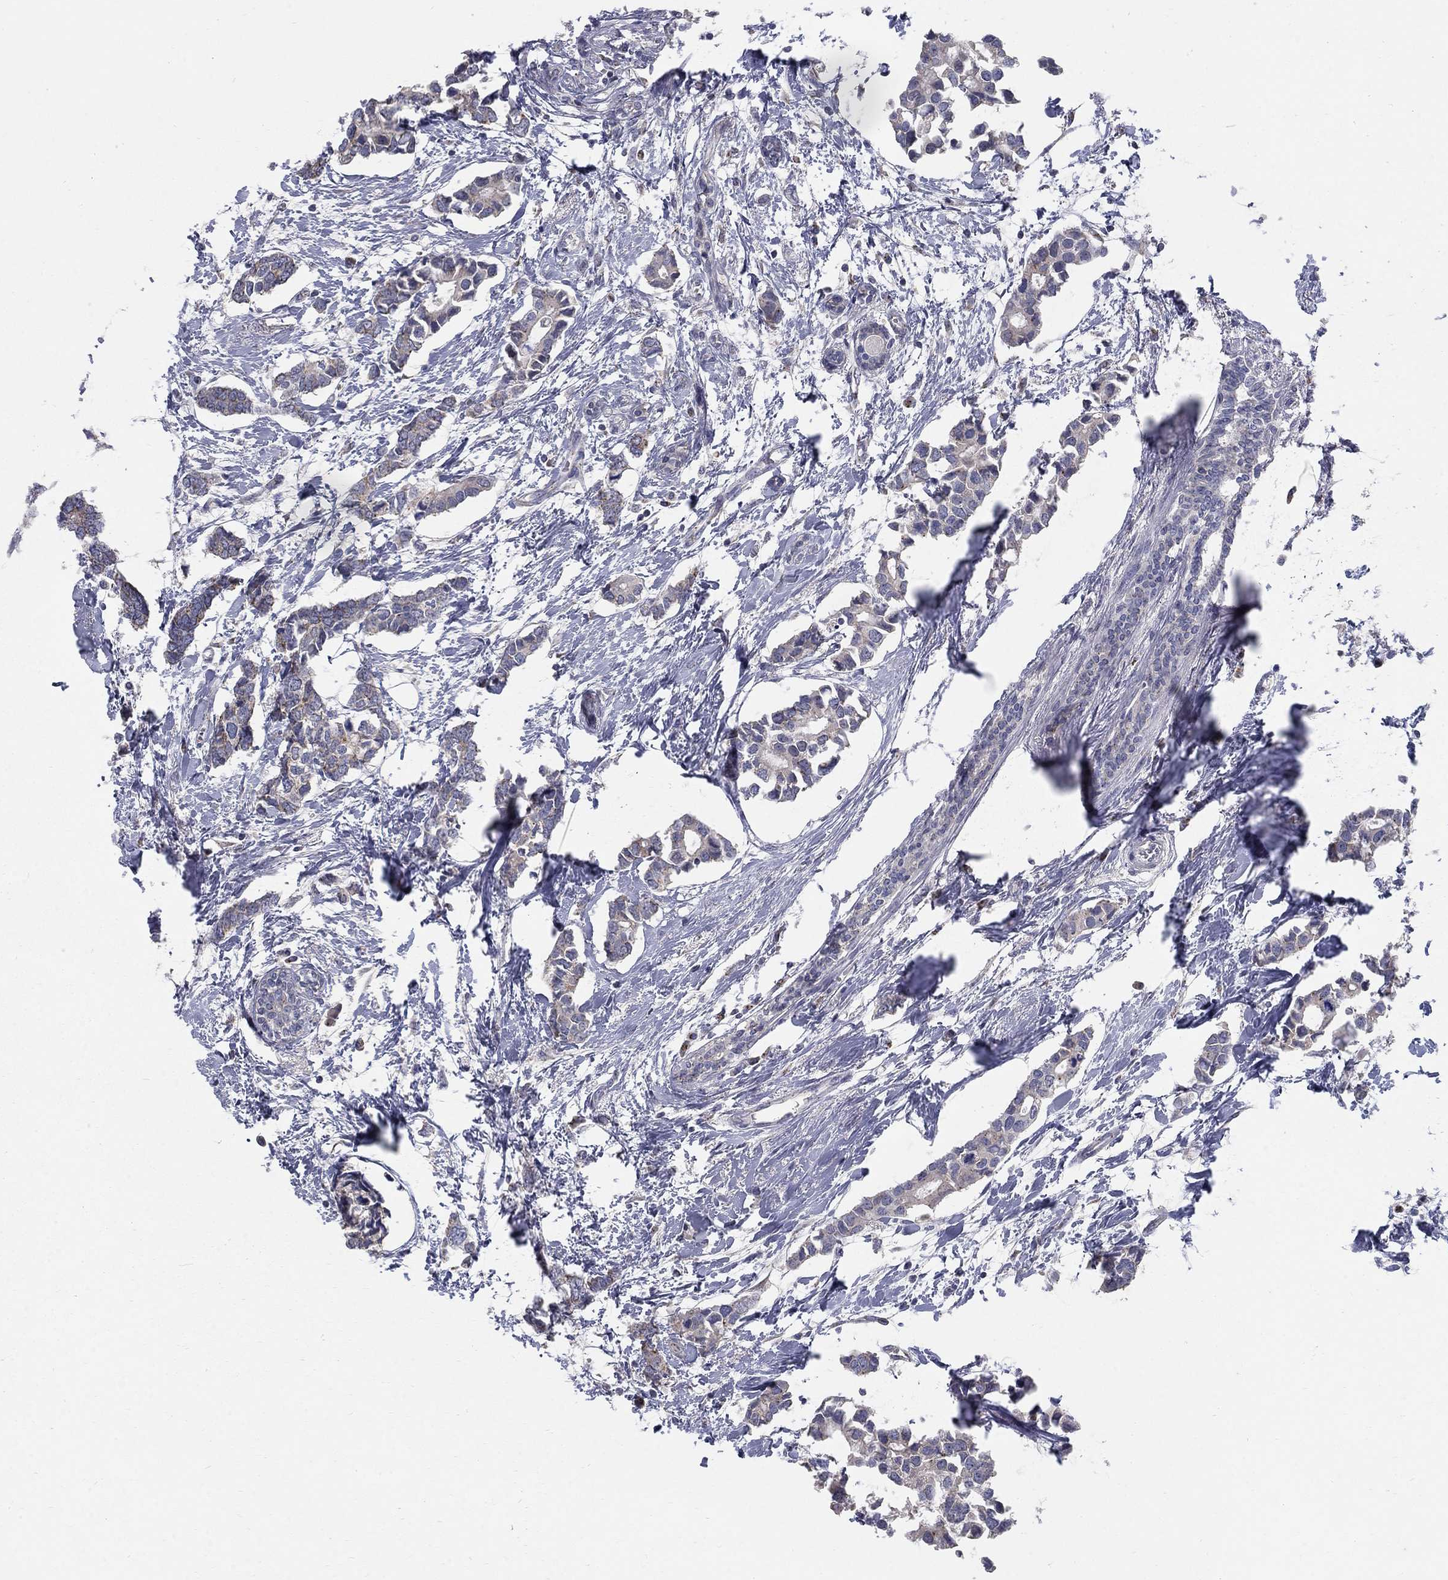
{"staining": {"intensity": "weak", "quantity": "25%-75%", "location": "cytoplasmic/membranous"}, "tissue": "breast cancer", "cell_type": "Tumor cells", "image_type": "cancer", "snomed": [{"axis": "morphology", "description": "Duct carcinoma"}, {"axis": "topography", "description": "Breast"}], "caption": "Immunohistochemistry (IHC) histopathology image of infiltrating ductal carcinoma (breast) stained for a protein (brown), which shows low levels of weak cytoplasmic/membranous staining in about 25%-75% of tumor cells.", "gene": "PANK3", "patient": {"sex": "female", "age": 83}}